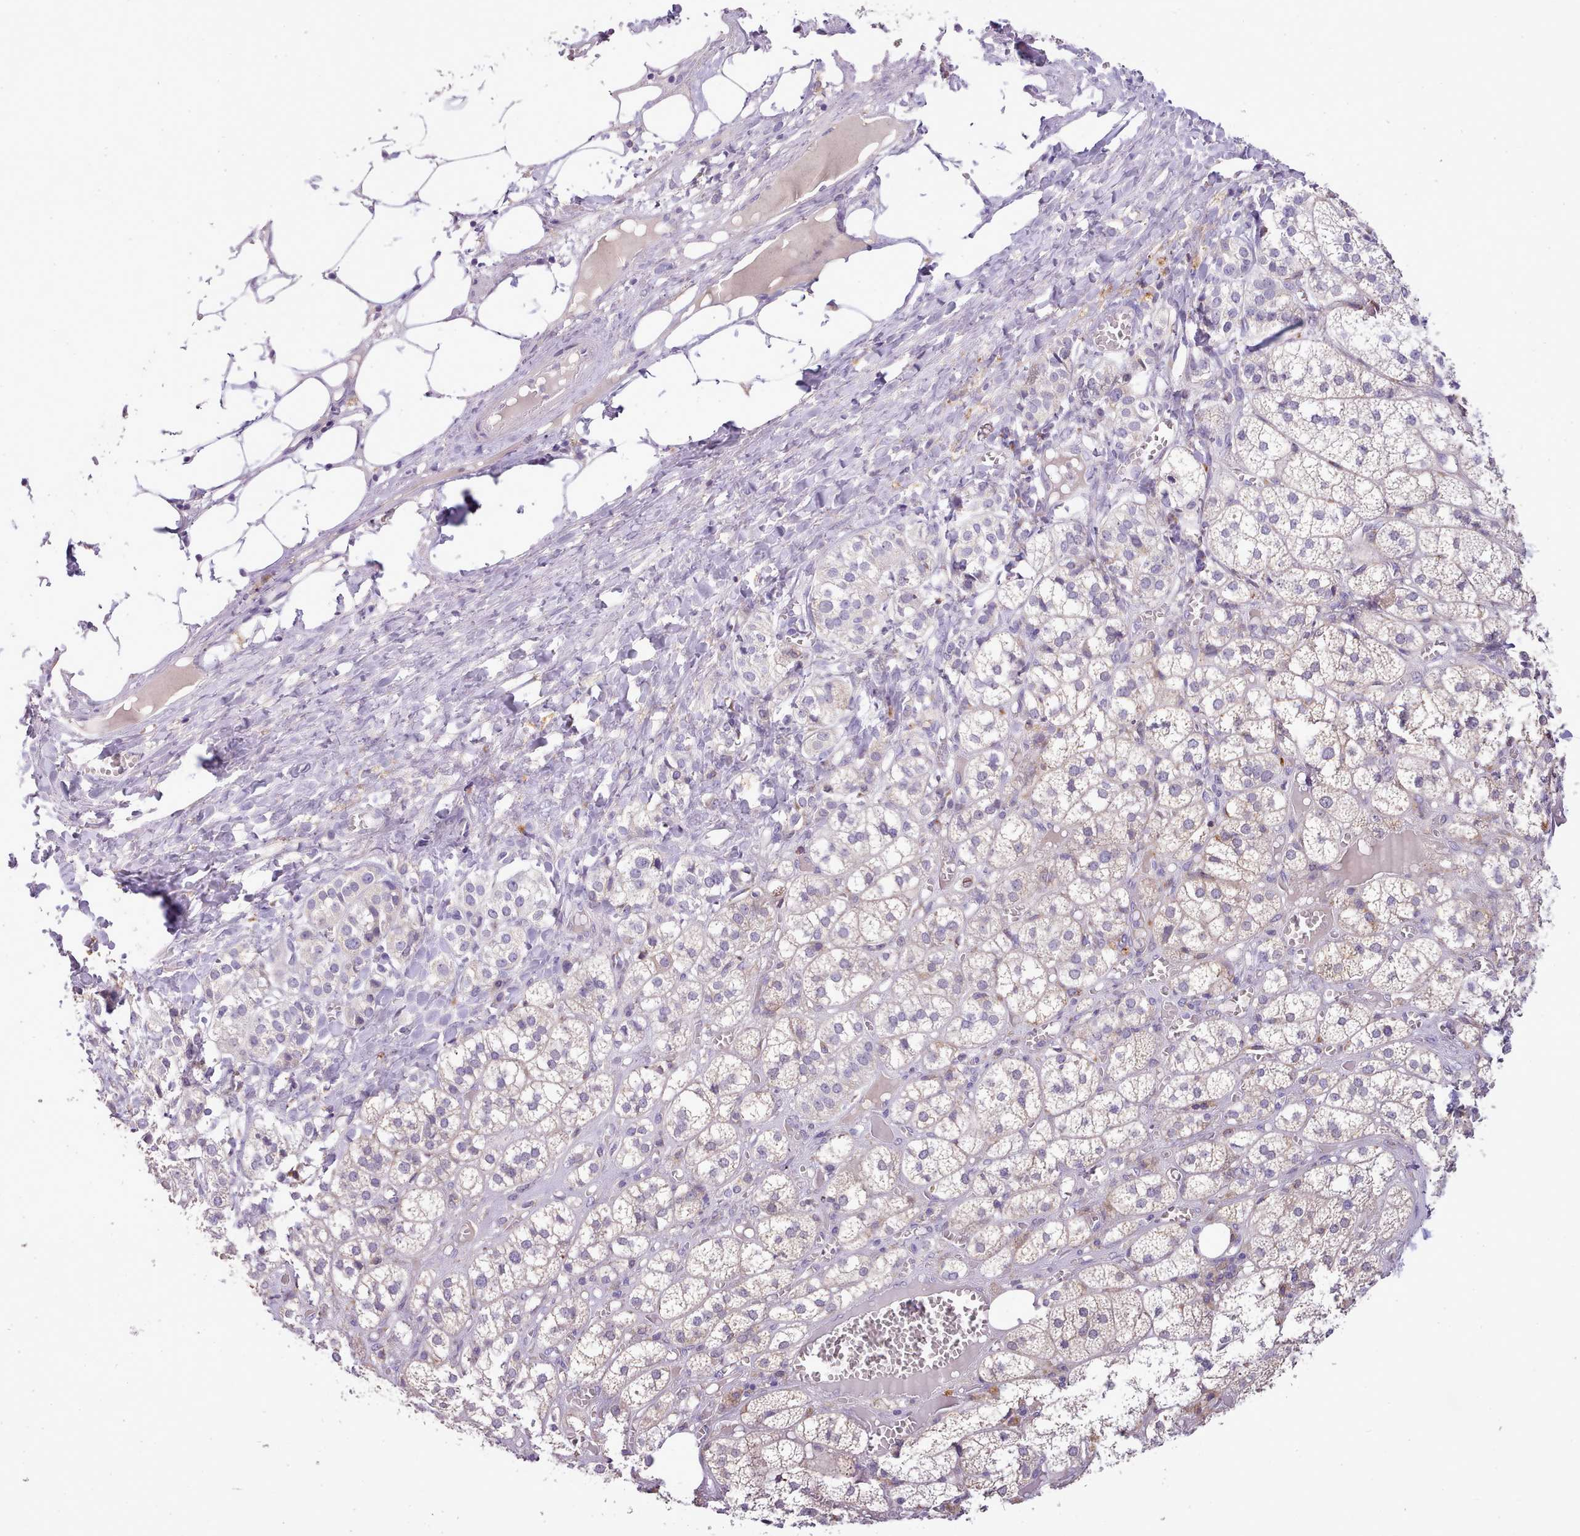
{"staining": {"intensity": "moderate", "quantity": "<25%", "location": "cytoplasmic/membranous"}, "tissue": "adrenal gland", "cell_type": "Glandular cells", "image_type": "normal", "snomed": [{"axis": "morphology", "description": "Normal tissue, NOS"}, {"axis": "topography", "description": "Adrenal gland"}], "caption": "High-magnification brightfield microscopy of benign adrenal gland stained with DAB (3,3'-diaminobenzidine) (brown) and counterstained with hematoxylin (blue). glandular cells exhibit moderate cytoplasmic/membranous expression is appreciated in approximately<25% of cells. Immunohistochemistry (ihc) stains the protein in brown and the nuclei are stained blue.", "gene": "FAM83E", "patient": {"sex": "female", "age": 61}}